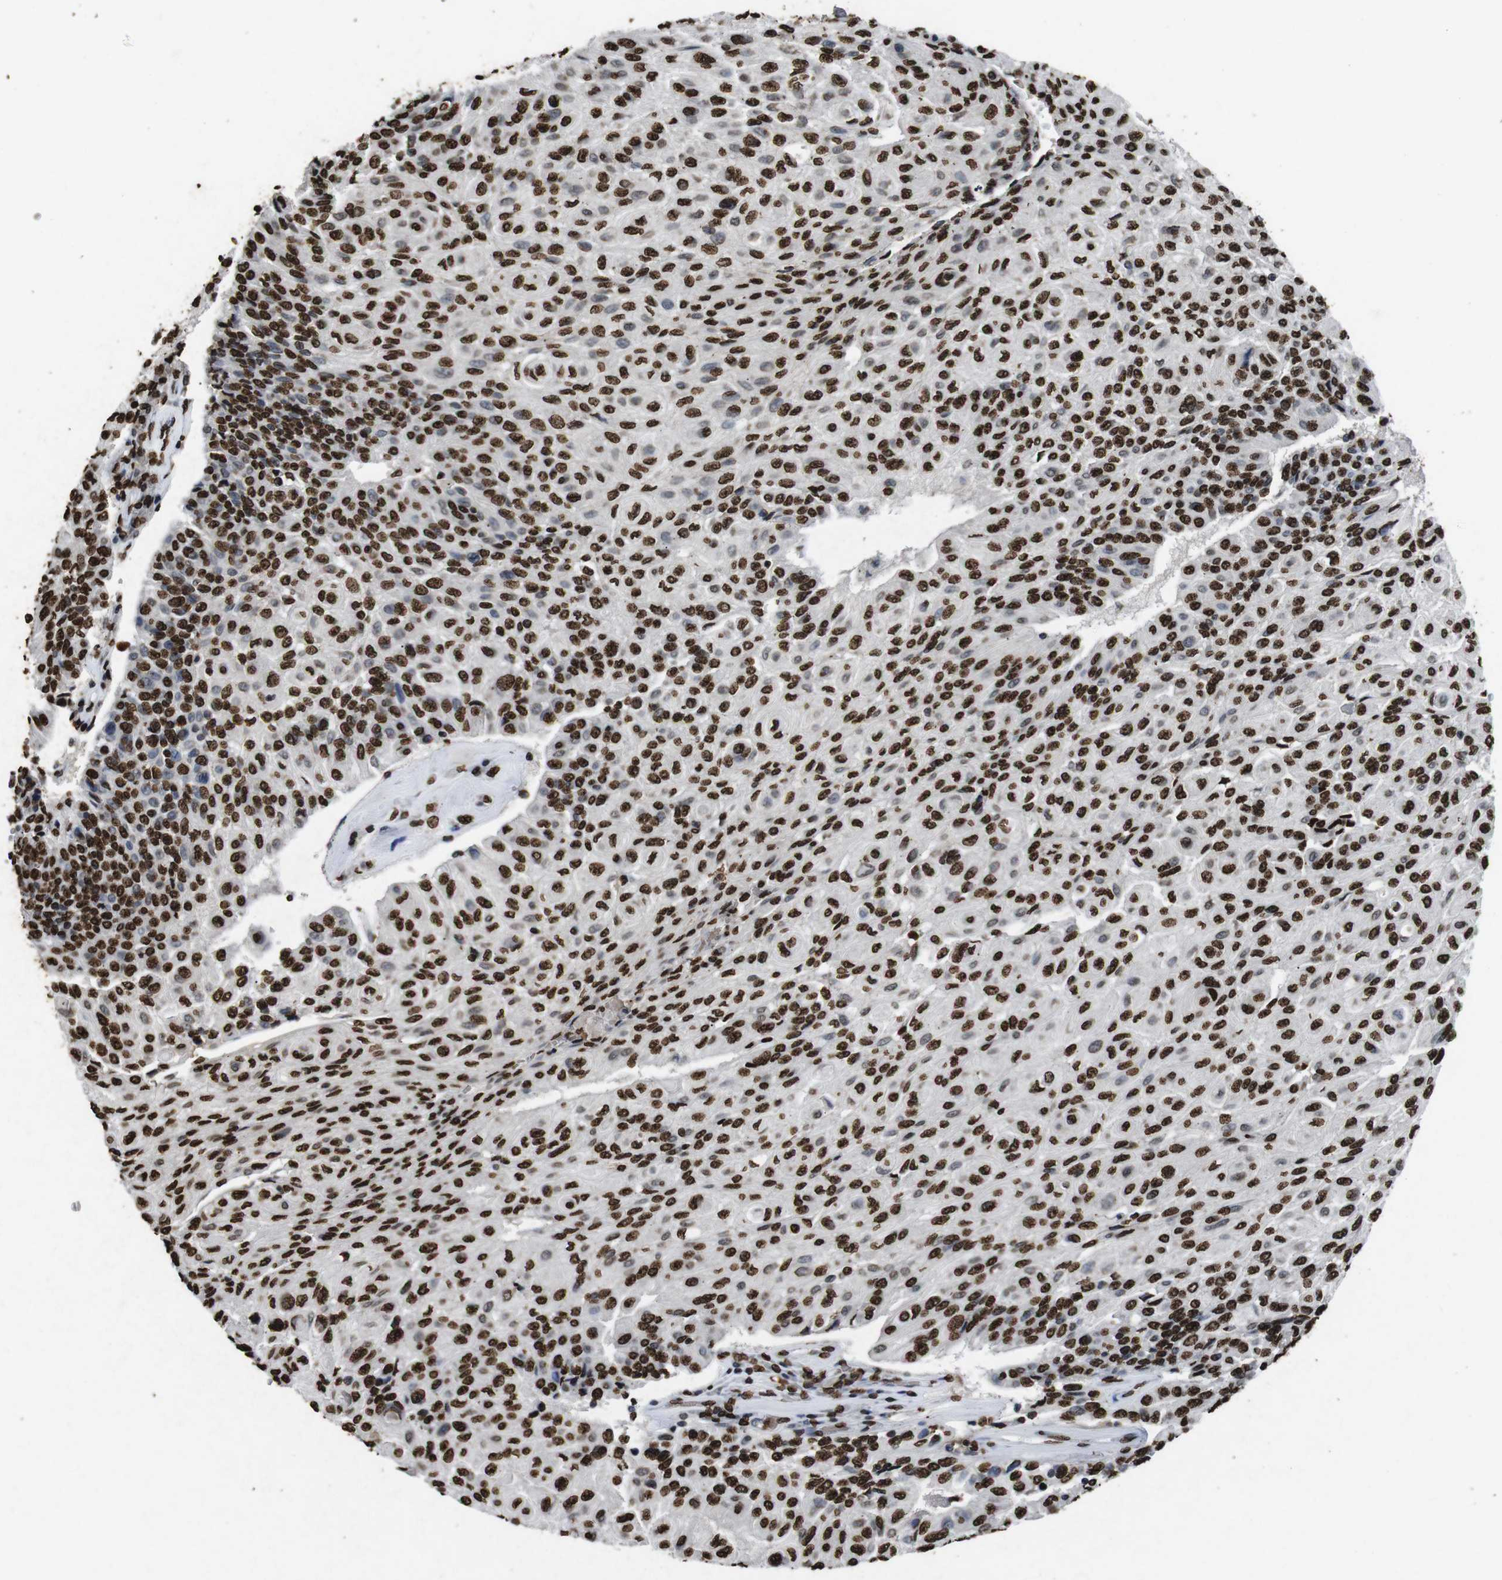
{"staining": {"intensity": "strong", "quantity": ">75%", "location": "nuclear"}, "tissue": "urothelial cancer", "cell_type": "Tumor cells", "image_type": "cancer", "snomed": [{"axis": "morphology", "description": "Urothelial carcinoma, High grade"}, {"axis": "topography", "description": "Urinary bladder"}], "caption": "High-grade urothelial carcinoma stained with DAB (3,3'-diaminobenzidine) immunohistochemistry displays high levels of strong nuclear positivity in approximately >75% of tumor cells. (brown staining indicates protein expression, while blue staining denotes nuclei).", "gene": "MDM2", "patient": {"sex": "male", "age": 66}}